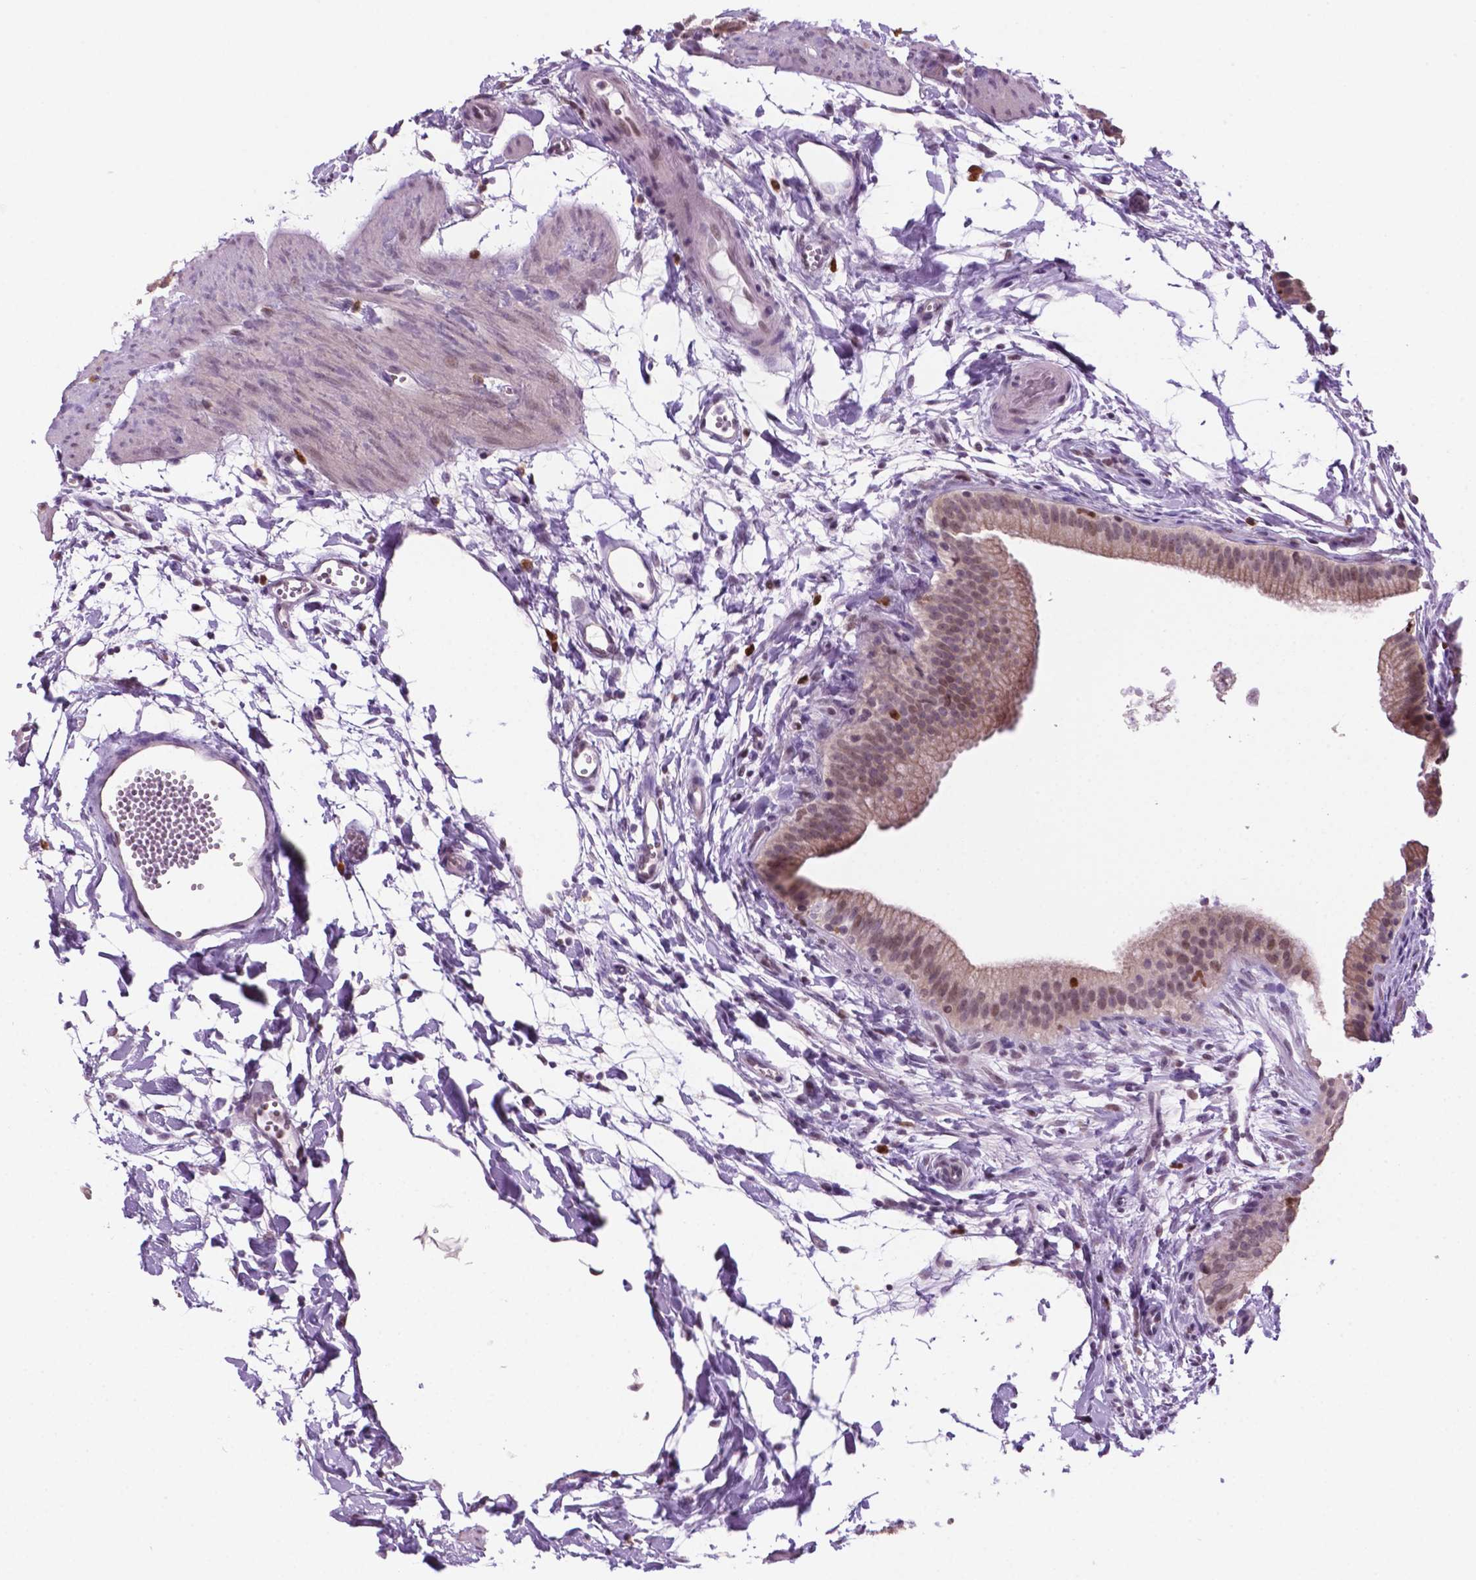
{"staining": {"intensity": "moderate", "quantity": "<25%", "location": "nuclear"}, "tissue": "gallbladder", "cell_type": "Glandular cells", "image_type": "normal", "snomed": [{"axis": "morphology", "description": "Normal tissue, NOS"}, {"axis": "topography", "description": "Gallbladder"}], "caption": "This photomicrograph shows immunohistochemistry staining of normal human gallbladder, with low moderate nuclear positivity in about <25% of glandular cells.", "gene": "NCAPH2", "patient": {"sex": "female", "age": 63}}